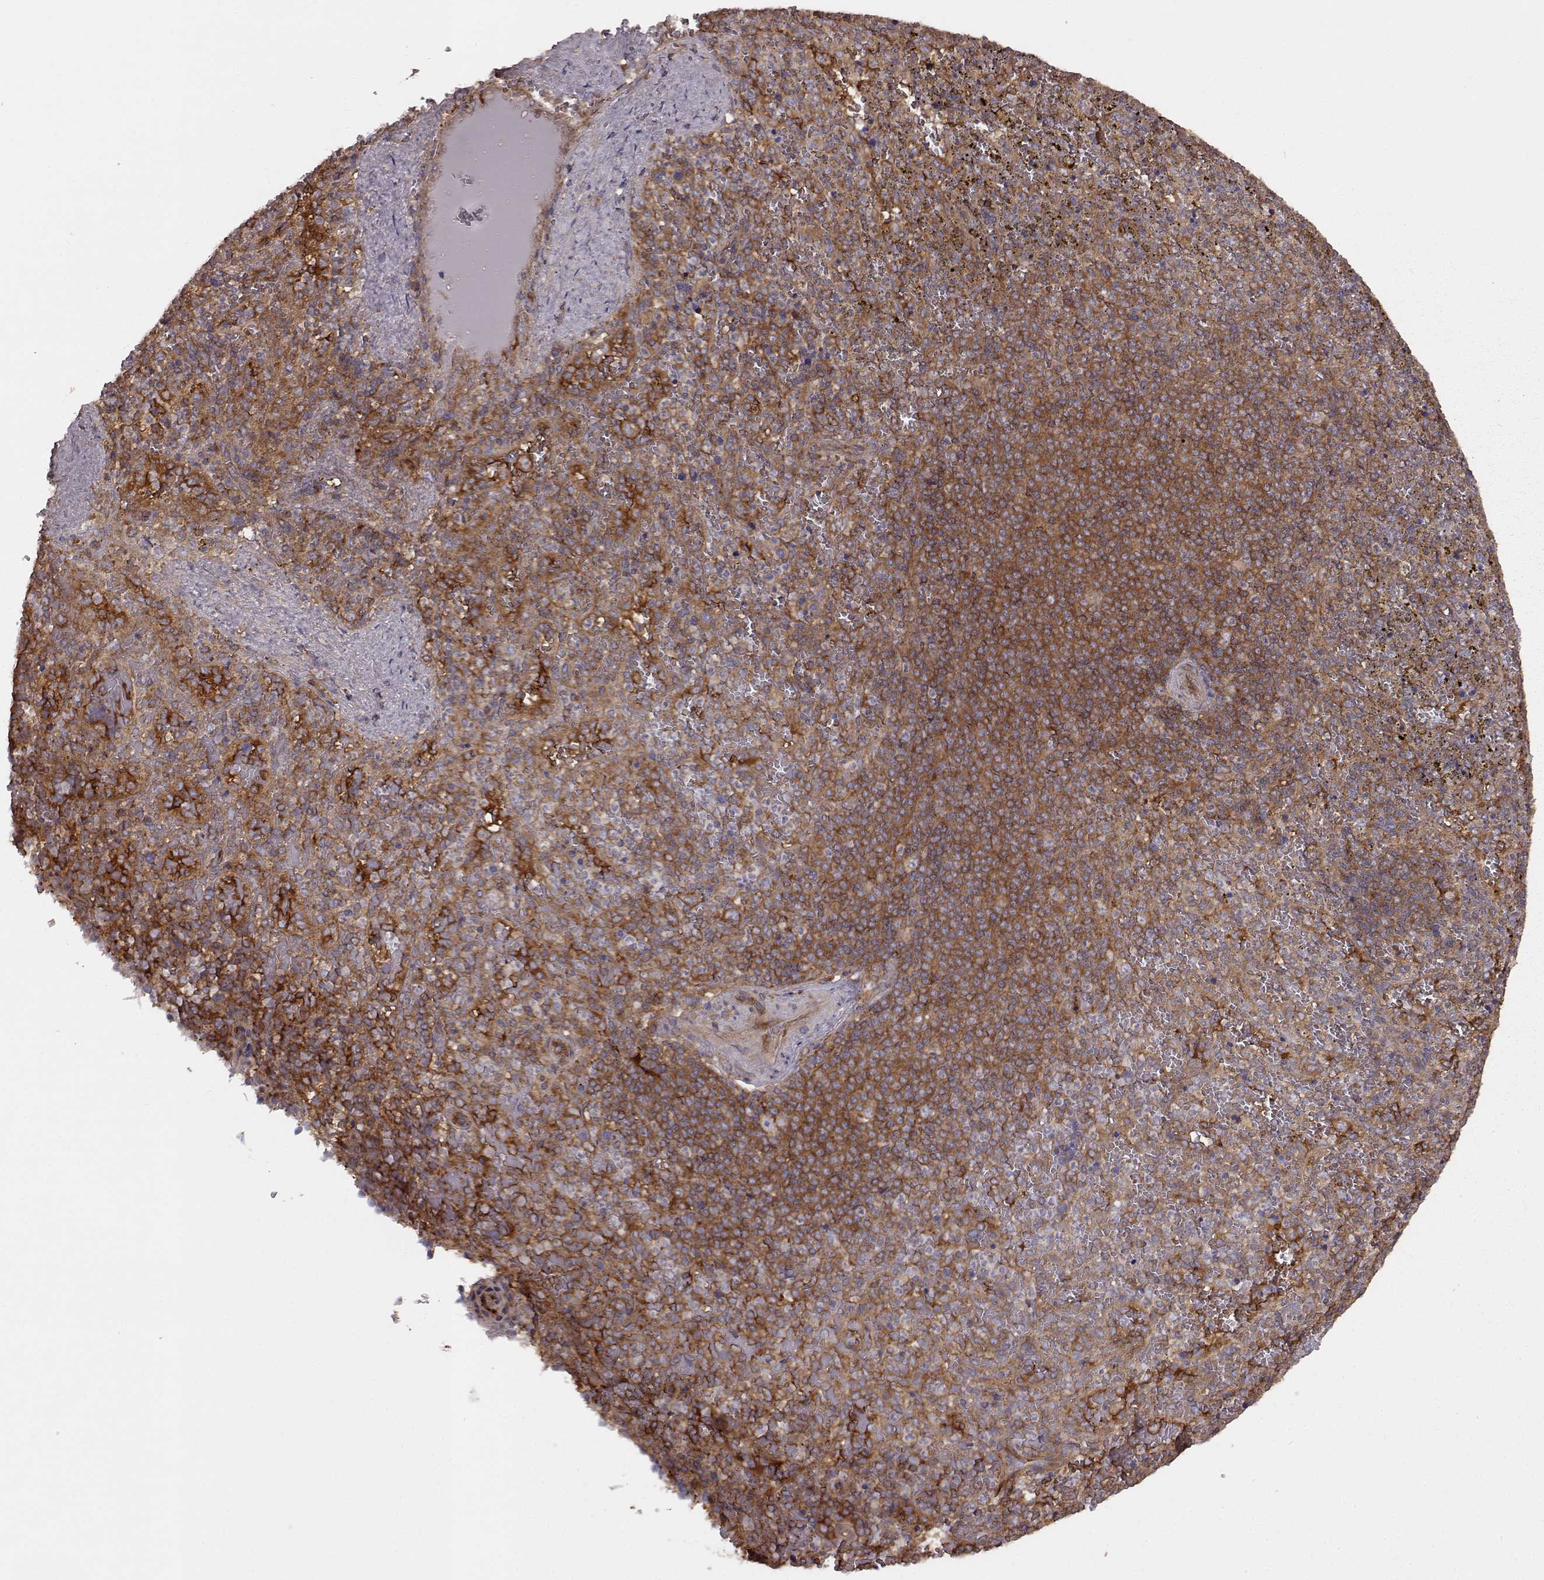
{"staining": {"intensity": "moderate", "quantity": "25%-75%", "location": "cytoplasmic/membranous"}, "tissue": "spleen", "cell_type": "Cells in red pulp", "image_type": "normal", "snomed": [{"axis": "morphology", "description": "Normal tissue, NOS"}, {"axis": "topography", "description": "Spleen"}], "caption": "Human spleen stained for a protein (brown) reveals moderate cytoplasmic/membranous positive positivity in approximately 25%-75% of cells in red pulp.", "gene": "RABGAP1", "patient": {"sex": "female", "age": 50}}